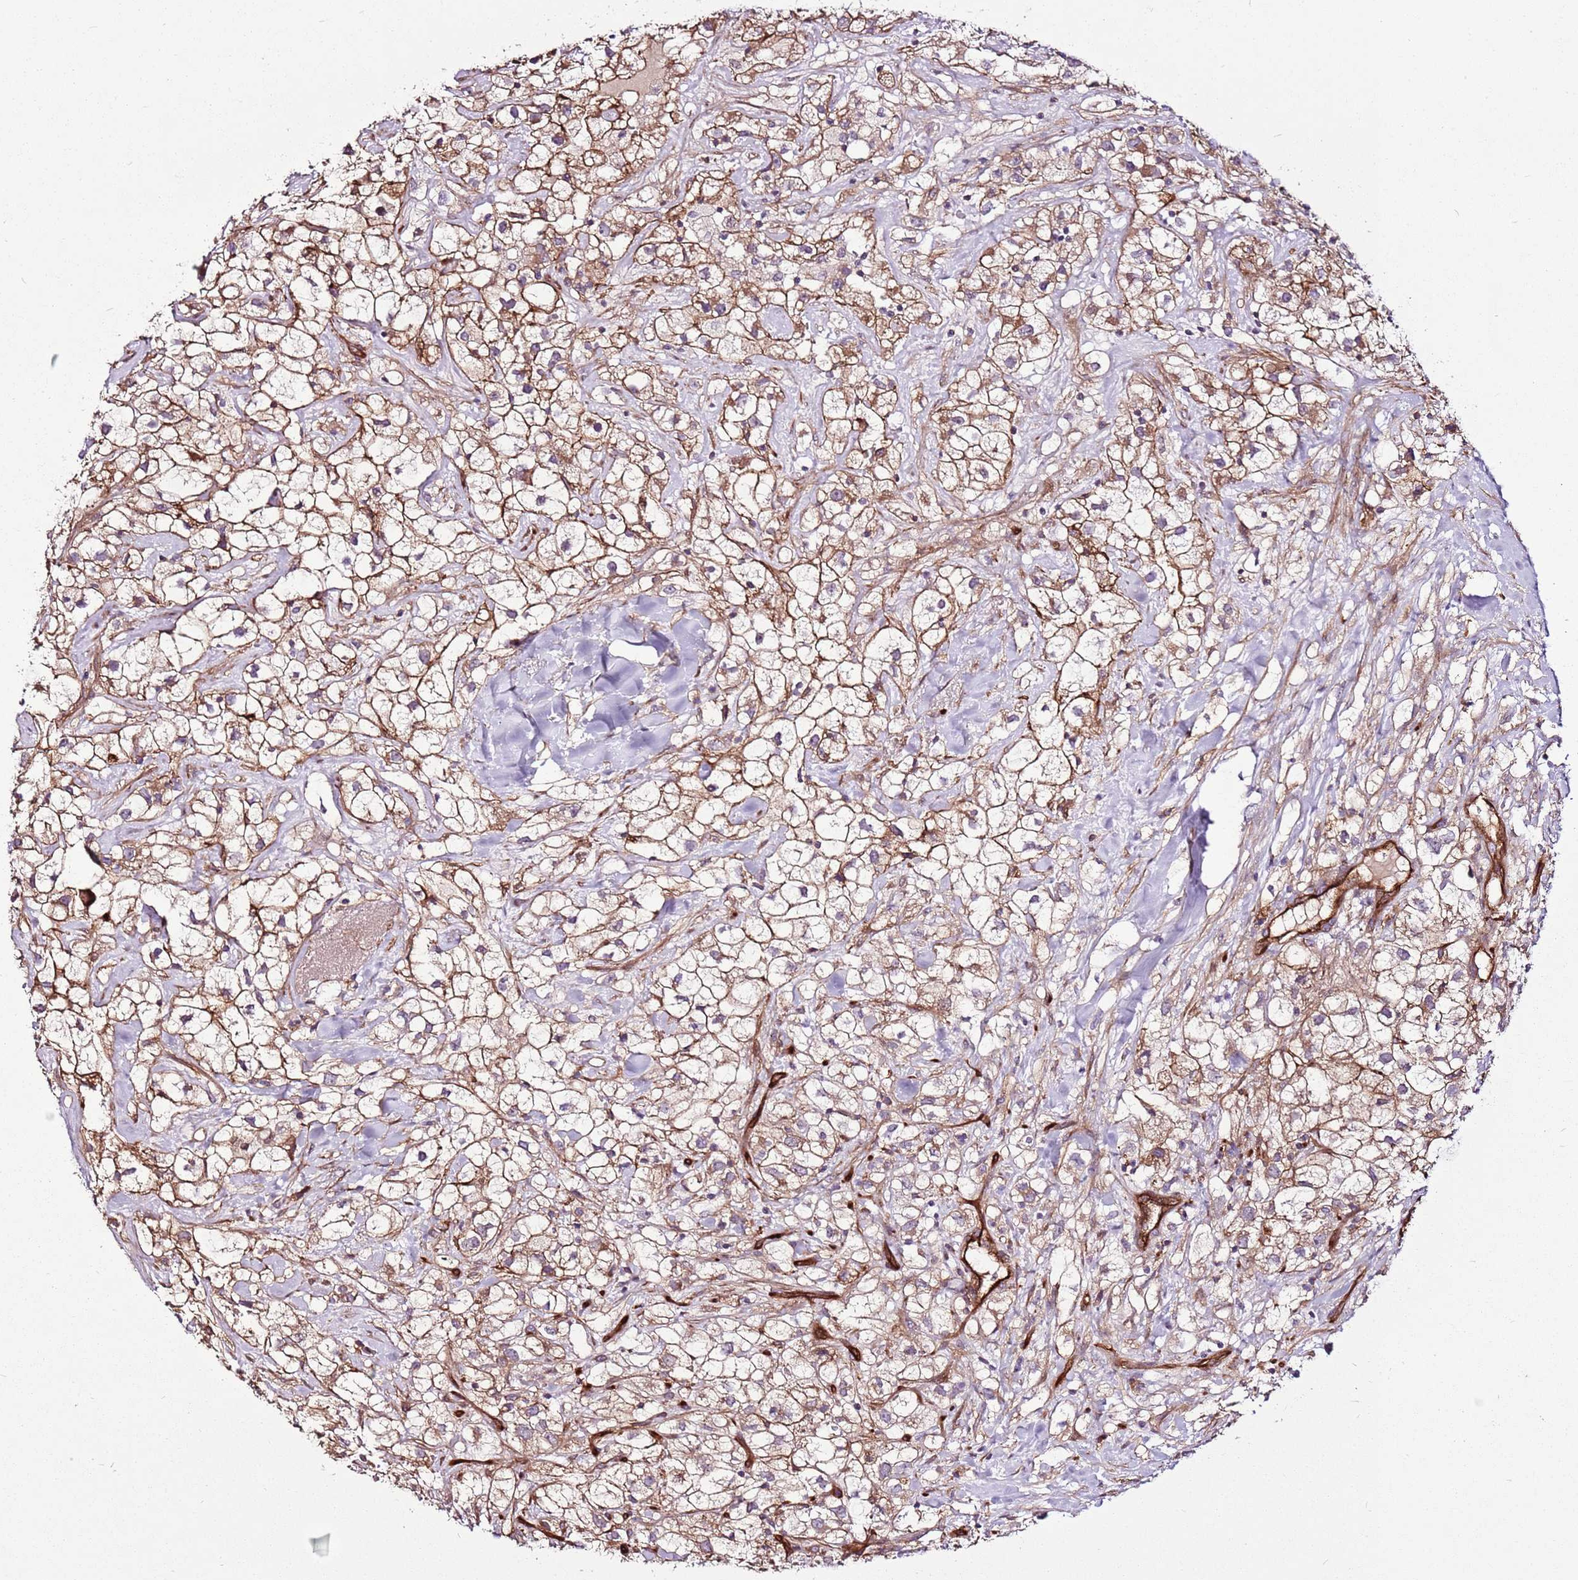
{"staining": {"intensity": "moderate", "quantity": ">75%", "location": "cytoplasmic/membranous"}, "tissue": "renal cancer", "cell_type": "Tumor cells", "image_type": "cancer", "snomed": [{"axis": "morphology", "description": "Adenocarcinoma, NOS"}, {"axis": "topography", "description": "Kidney"}], "caption": "Human renal cancer (adenocarcinoma) stained with a protein marker reveals moderate staining in tumor cells.", "gene": "ZNF827", "patient": {"sex": "male", "age": 59}}